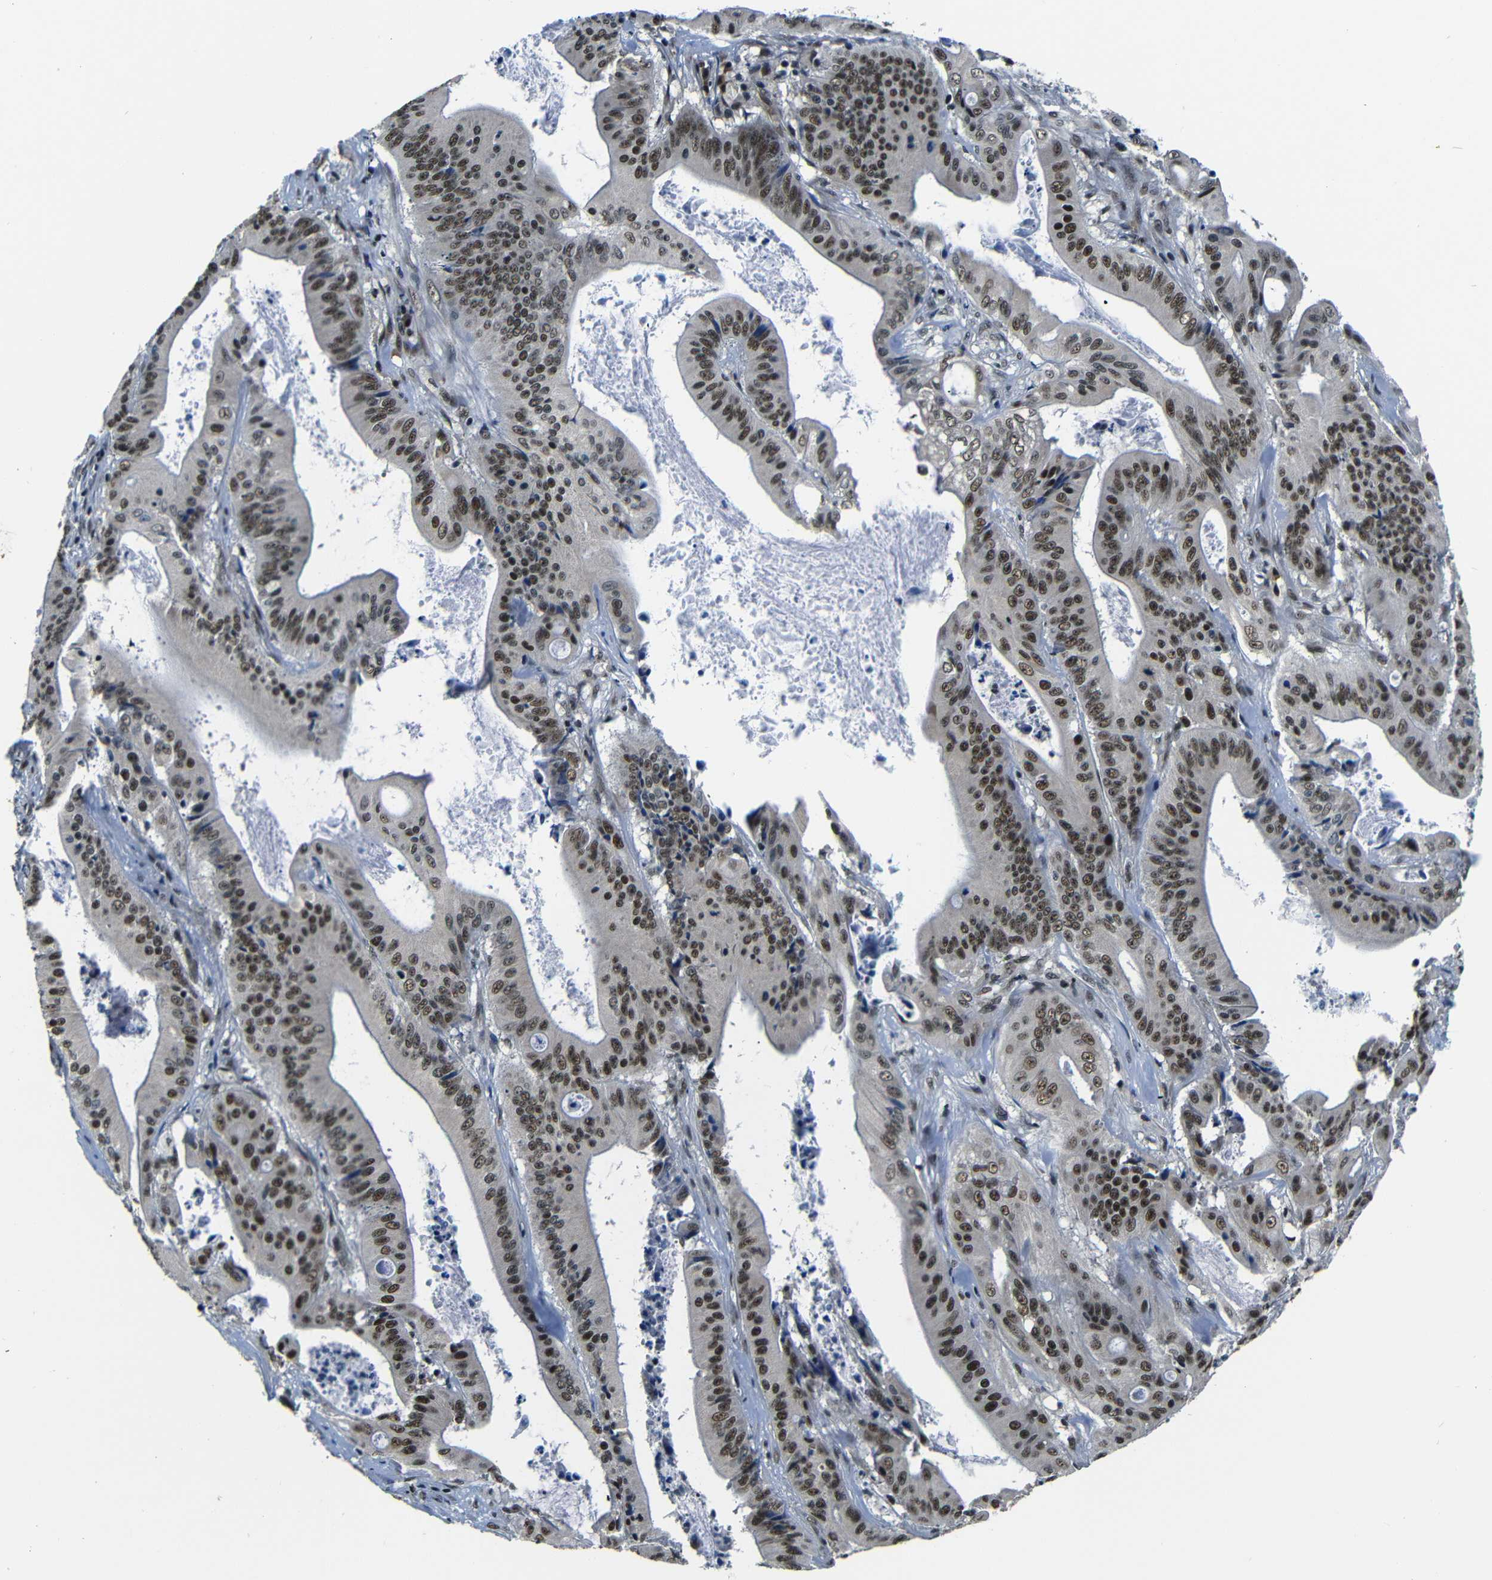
{"staining": {"intensity": "moderate", "quantity": ">75%", "location": "nuclear"}, "tissue": "pancreatic cancer", "cell_type": "Tumor cells", "image_type": "cancer", "snomed": [{"axis": "morphology", "description": "Normal tissue, NOS"}, {"axis": "topography", "description": "Lymph node"}], "caption": "This photomicrograph shows immunohistochemistry (IHC) staining of pancreatic cancer, with medium moderate nuclear expression in approximately >75% of tumor cells.", "gene": "FOXD4", "patient": {"sex": "male", "age": 62}}